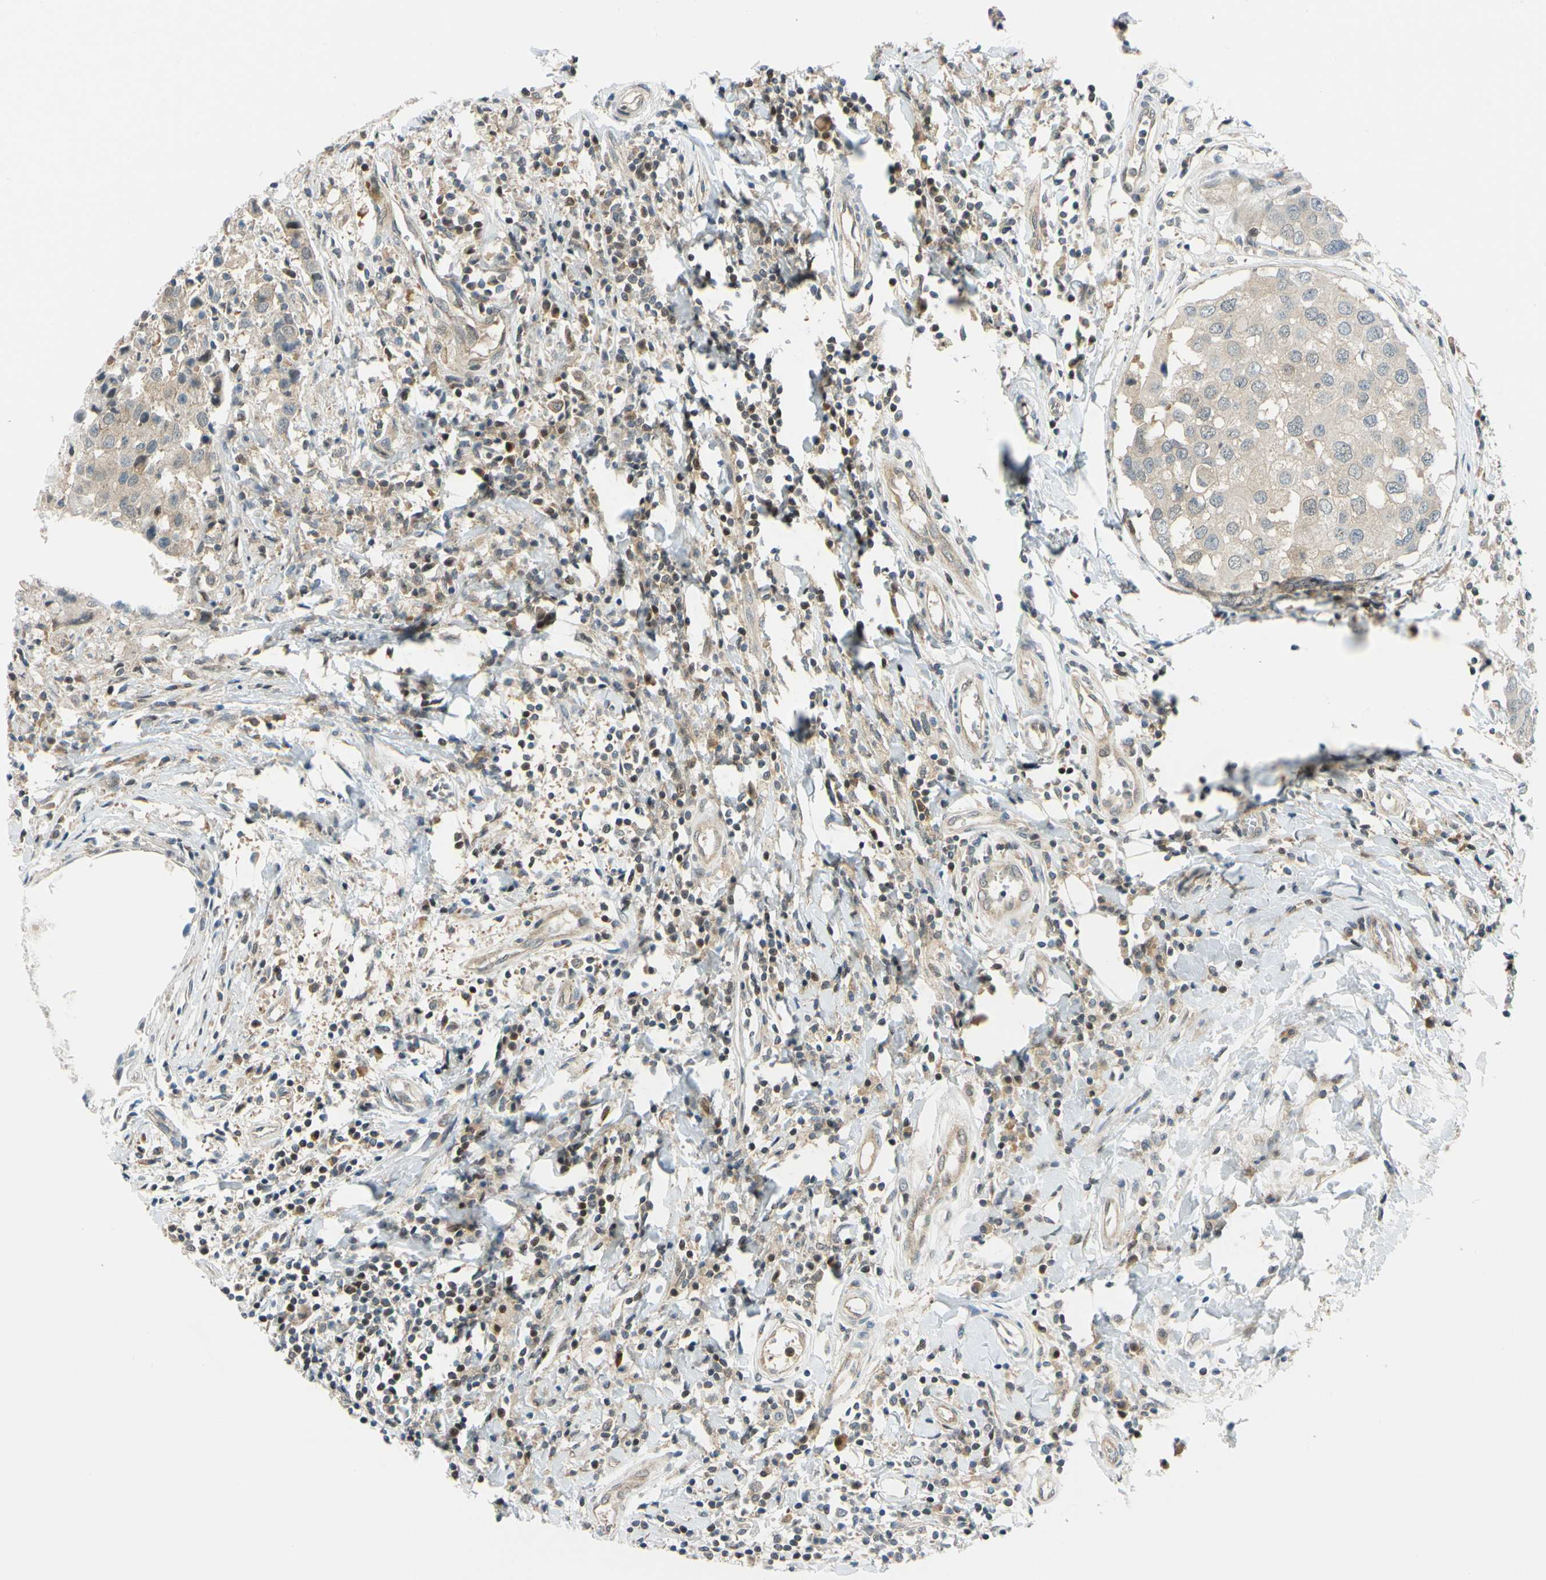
{"staining": {"intensity": "weak", "quantity": ">75%", "location": "cytoplasmic/membranous"}, "tissue": "breast cancer", "cell_type": "Tumor cells", "image_type": "cancer", "snomed": [{"axis": "morphology", "description": "Duct carcinoma"}, {"axis": "topography", "description": "Breast"}], "caption": "DAB immunohistochemical staining of breast cancer (invasive ductal carcinoma) displays weak cytoplasmic/membranous protein staining in approximately >75% of tumor cells. Nuclei are stained in blue.", "gene": "MAPK9", "patient": {"sex": "female", "age": 27}}